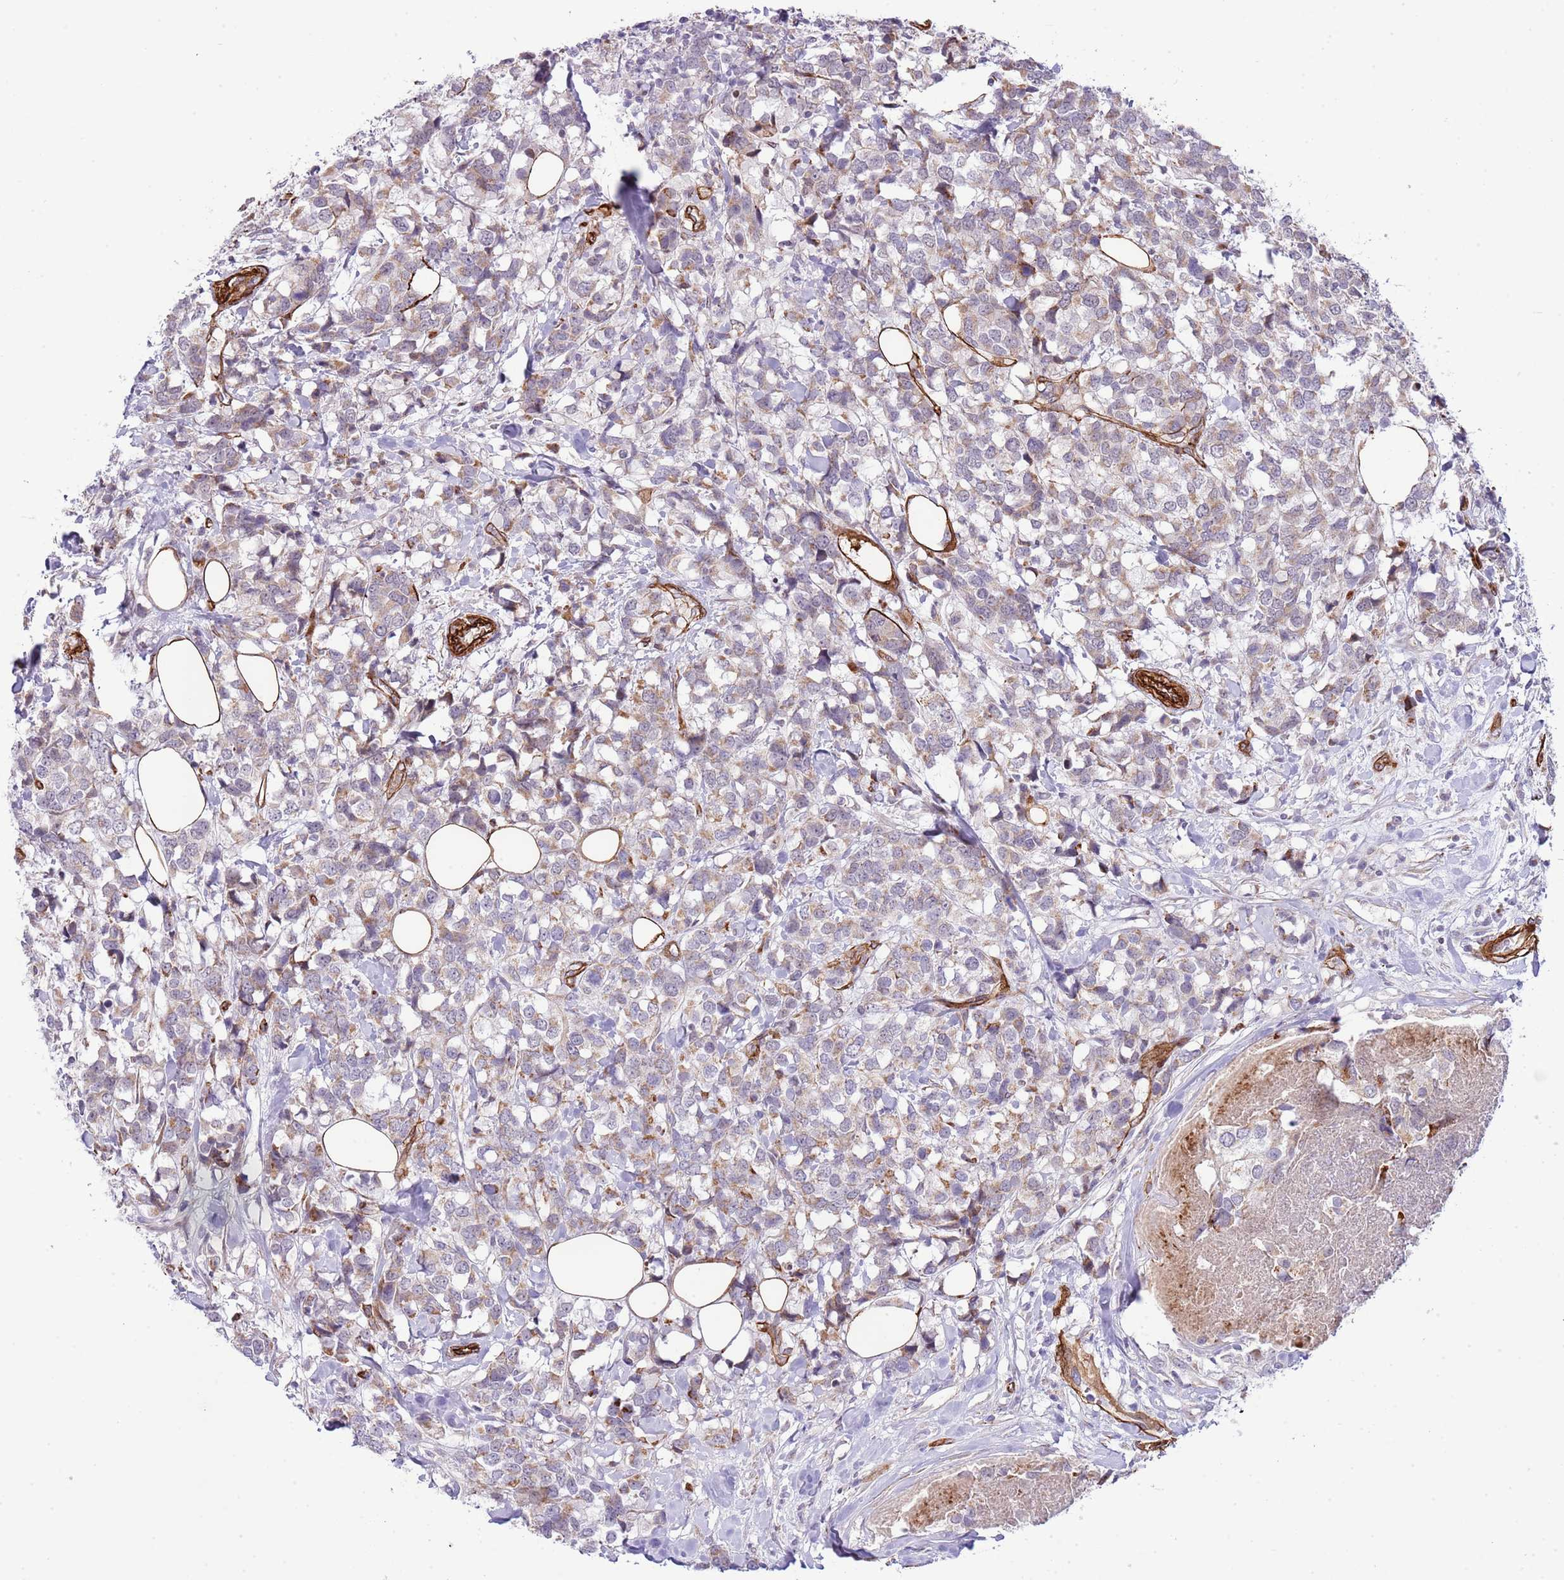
{"staining": {"intensity": "weak", "quantity": ">75%", "location": "cytoplasmic/membranous"}, "tissue": "breast cancer", "cell_type": "Tumor cells", "image_type": "cancer", "snomed": [{"axis": "morphology", "description": "Lobular carcinoma"}, {"axis": "topography", "description": "Breast"}], "caption": "Immunohistochemistry (IHC) of breast lobular carcinoma shows low levels of weak cytoplasmic/membranous staining in approximately >75% of tumor cells. The protein of interest is shown in brown color, while the nuclei are stained blue.", "gene": "NEK3", "patient": {"sex": "female", "age": 59}}